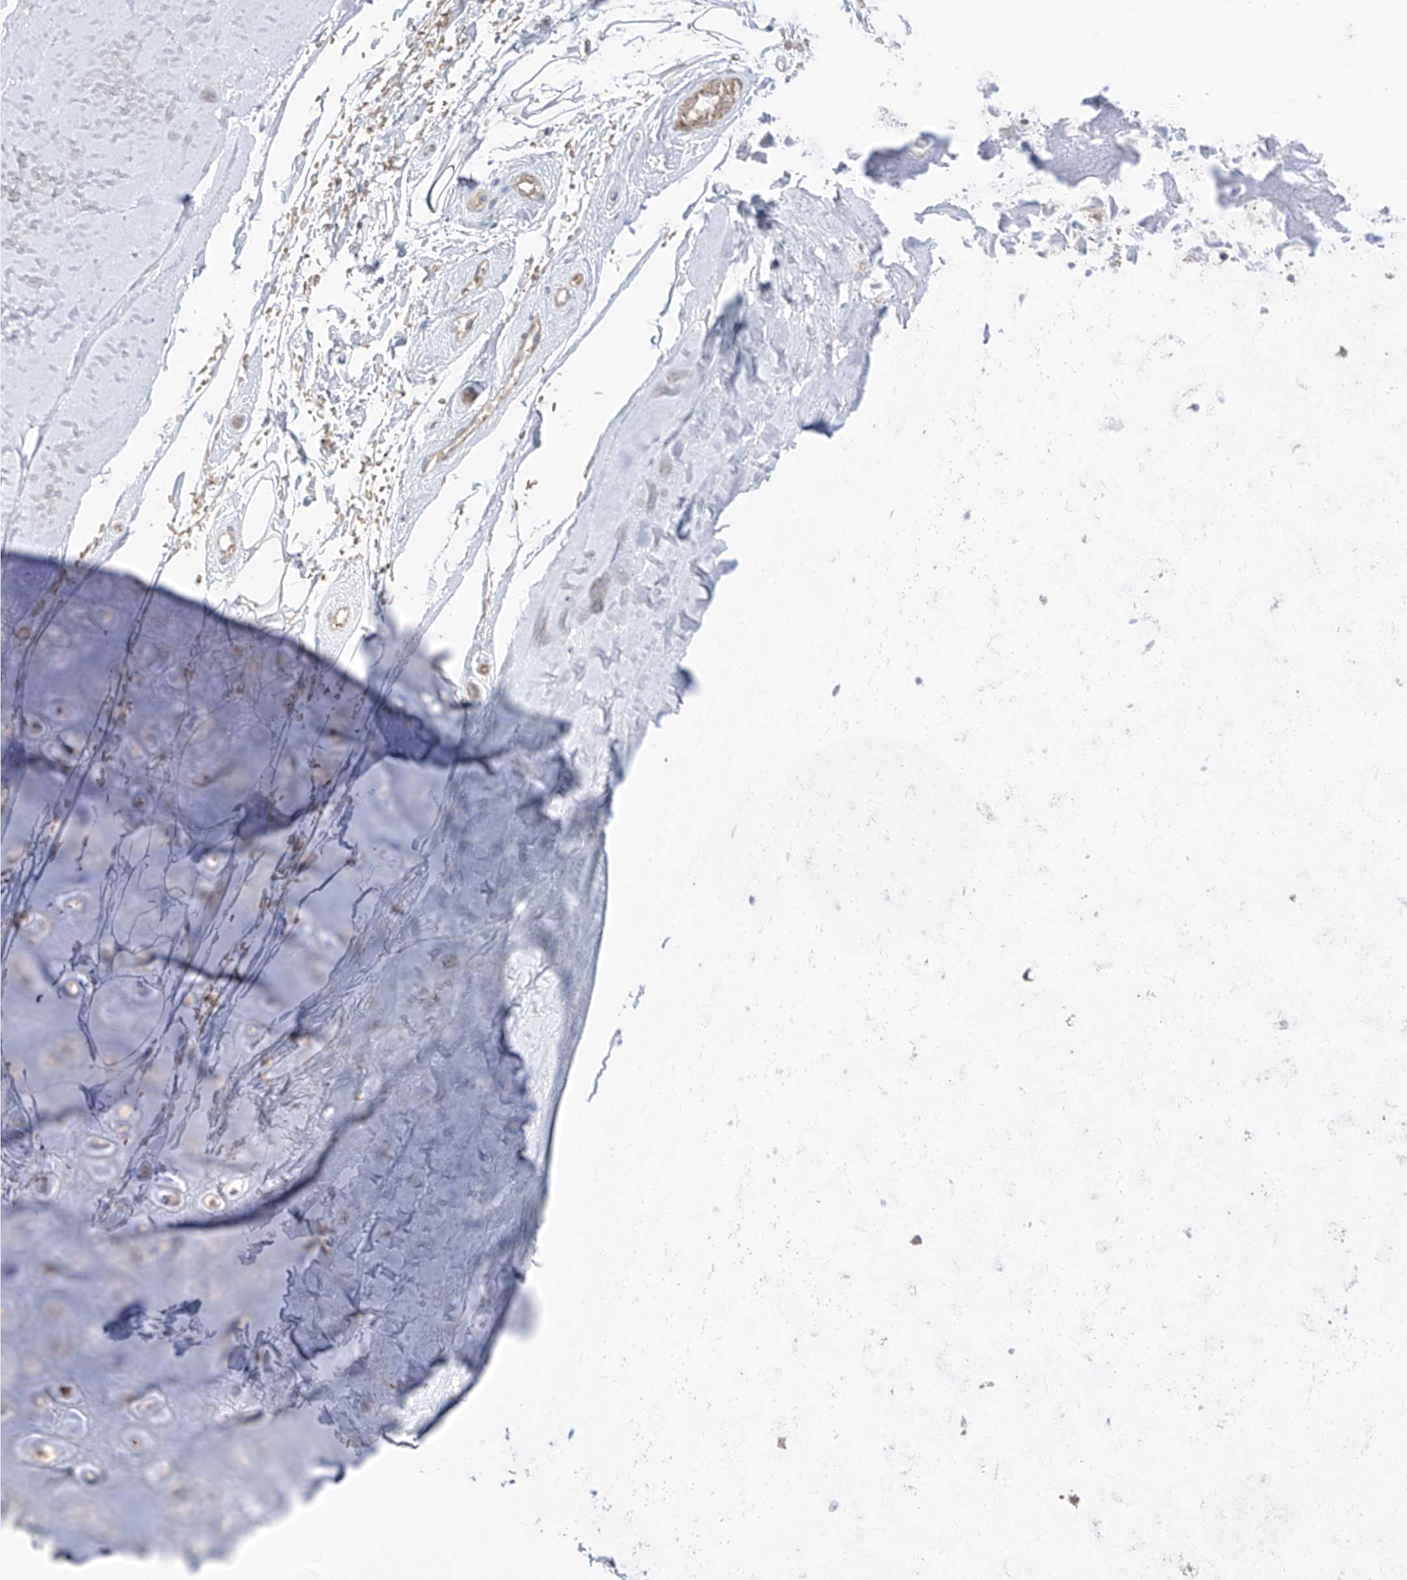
{"staining": {"intensity": "negative", "quantity": "none", "location": "none"}, "tissue": "adipose tissue", "cell_type": "Adipocytes", "image_type": "normal", "snomed": [{"axis": "morphology", "description": "Normal tissue, NOS"}, {"axis": "morphology", "description": "Basal cell carcinoma"}, {"axis": "topography", "description": "Skin"}], "caption": "Image shows no protein expression in adipocytes of normal adipose tissue.", "gene": "TRMU", "patient": {"sex": "female", "age": 89}}